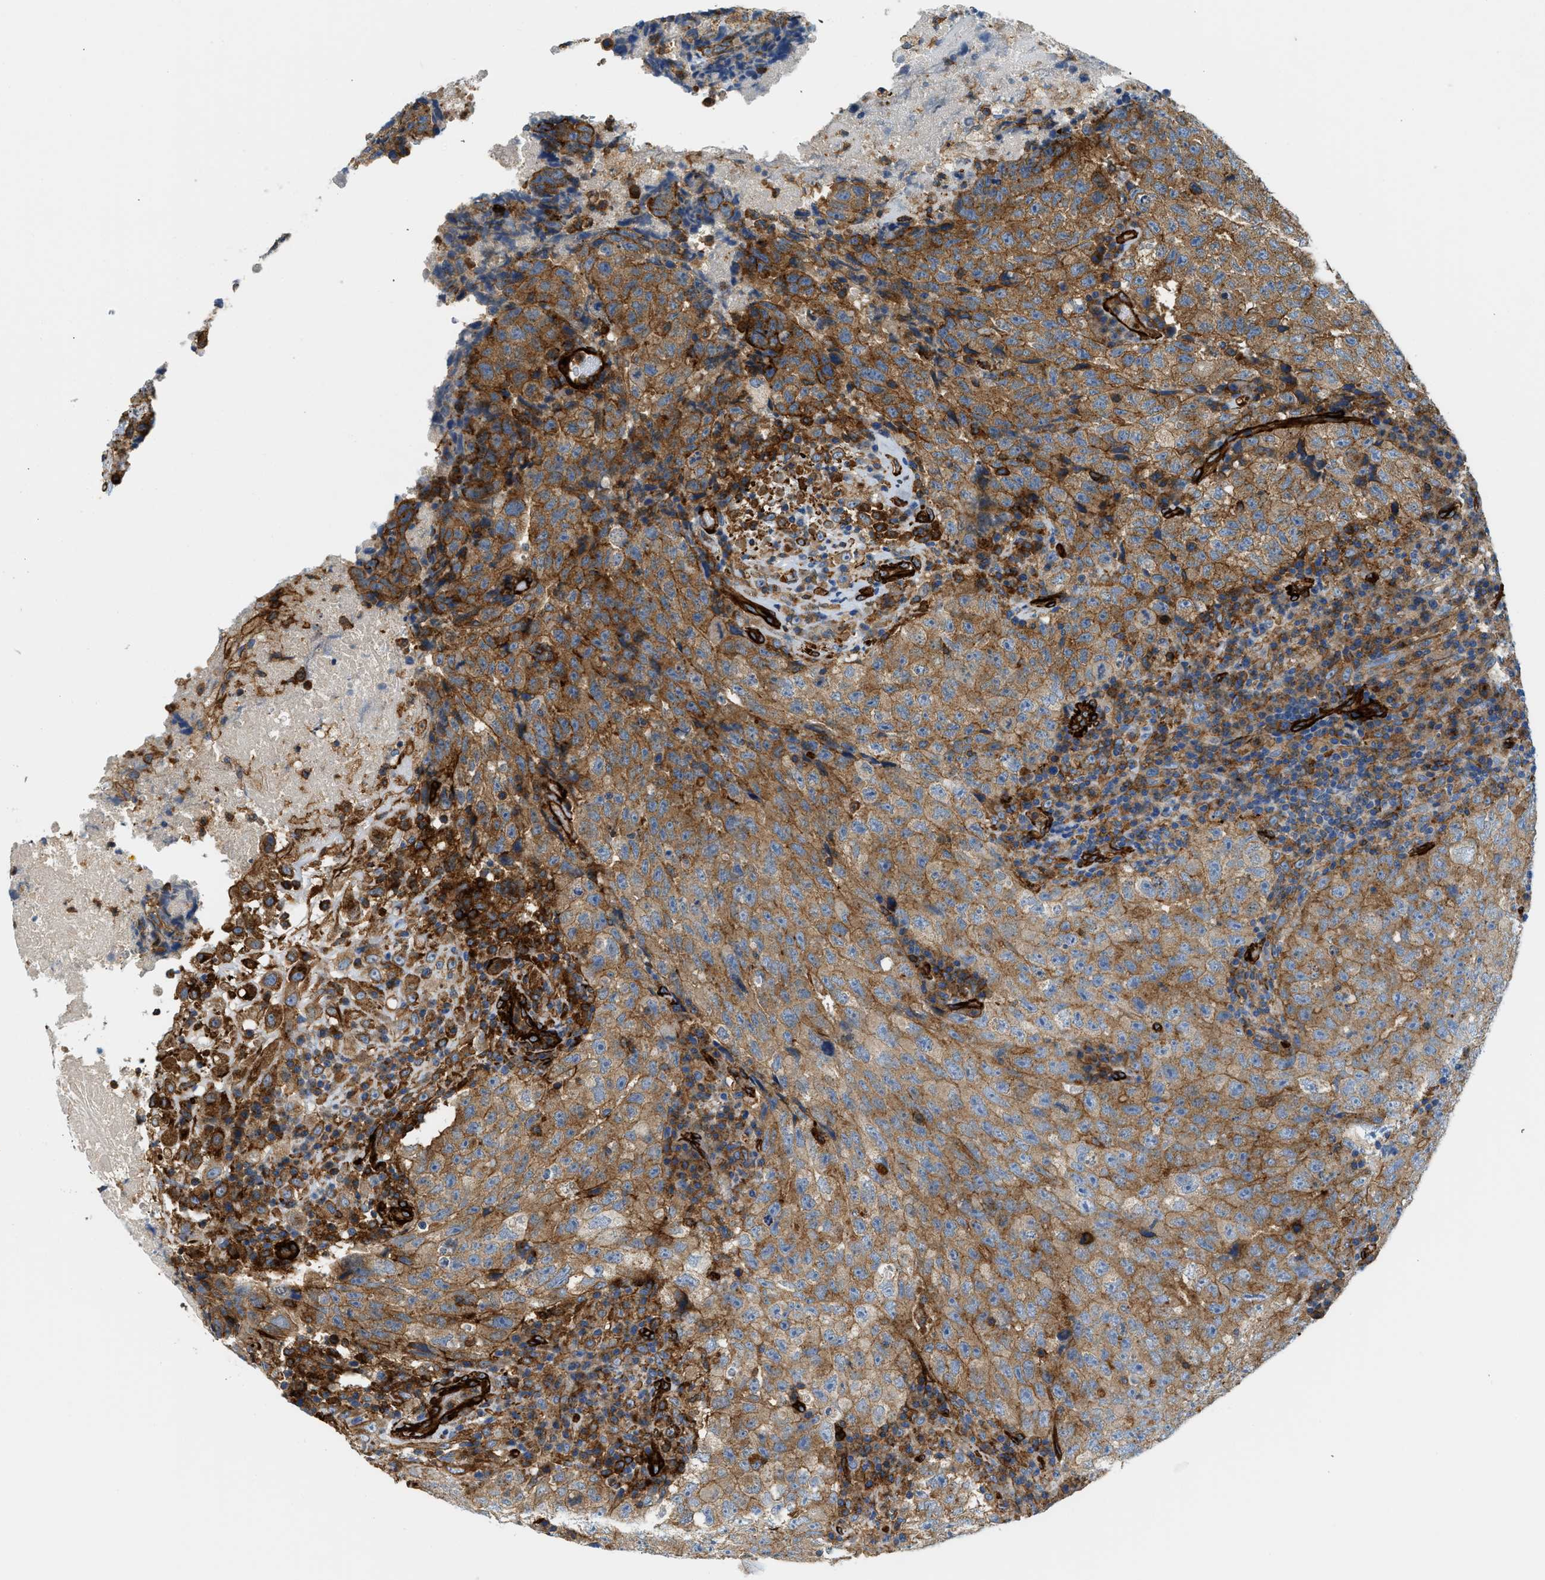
{"staining": {"intensity": "moderate", "quantity": ">75%", "location": "cytoplasmic/membranous"}, "tissue": "testis cancer", "cell_type": "Tumor cells", "image_type": "cancer", "snomed": [{"axis": "morphology", "description": "Necrosis, NOS"}, {"axis": "morphology", "description": "Carcinoma, Embryonal, NOS"}, {"axis": "topography", "description": "Testis"}], "caption": "A micrograph of testis cancer stained for a protein displays moderate cytoplasmic/membranous brown staining in tumor cells. (IHC, brightfield microscopy, high magnification).", "gene": "HIP1", "patient": {"sex": "male", "age": 19}}